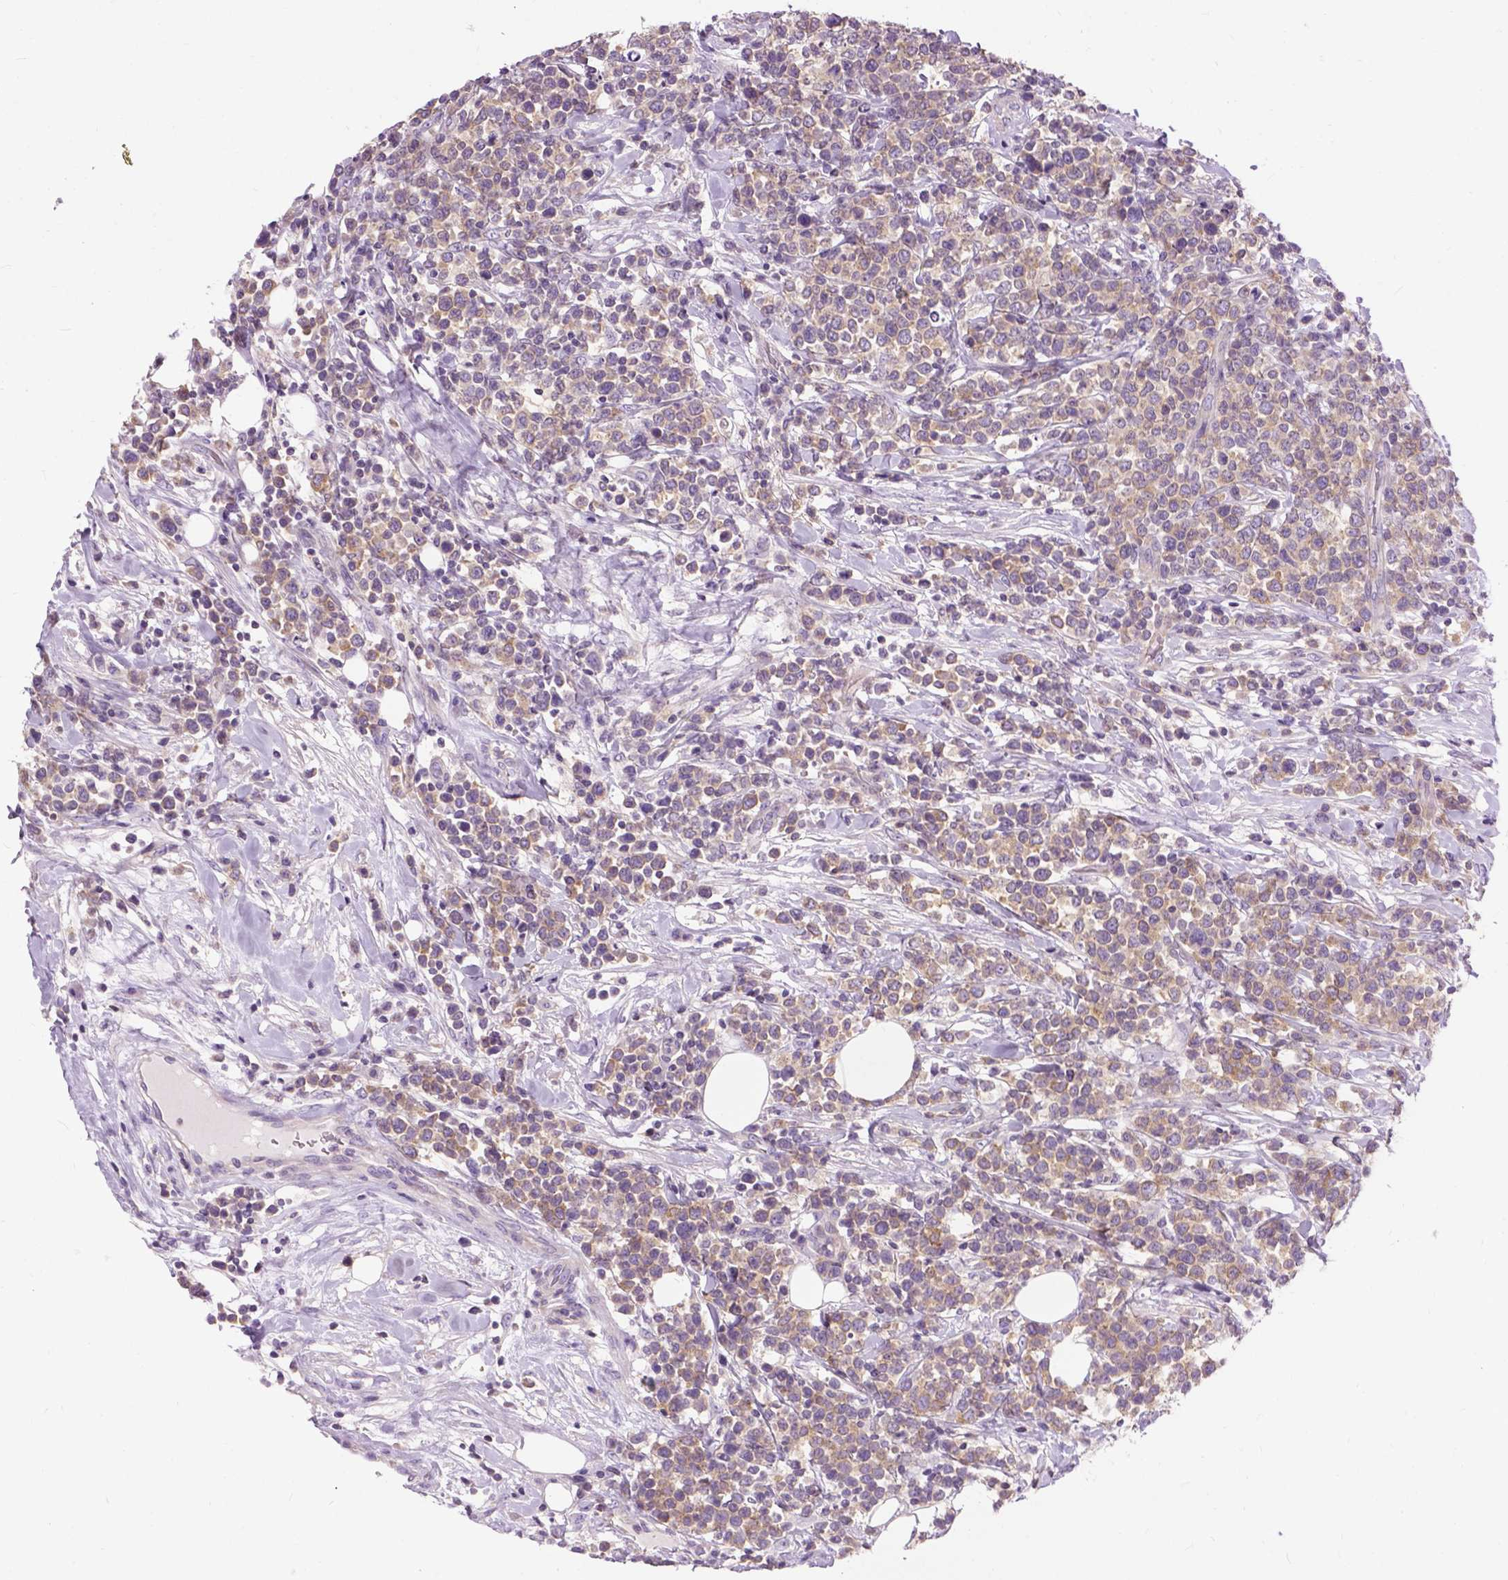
{"staining": {"intensity": "weak", "quantity": "<25%", "location": "cytoplasmic/membranous"}, "tissue": "lymphoma", "cell_type": "Tumor cells", "image_type": "cancer", "snomed": [{"axis": "morphology", "description": "Malignant lymphoma, non-Hodgkin's type, High grade"}, {"axis": "topography", "description": "Soft tissue"}], "caption": "Tumor cells show no significant staining in high-grade malignant lymphoma, non-Hodgkin's type.", "gene": "JAK3", "patient": {"sex": "female", "age": 56}}